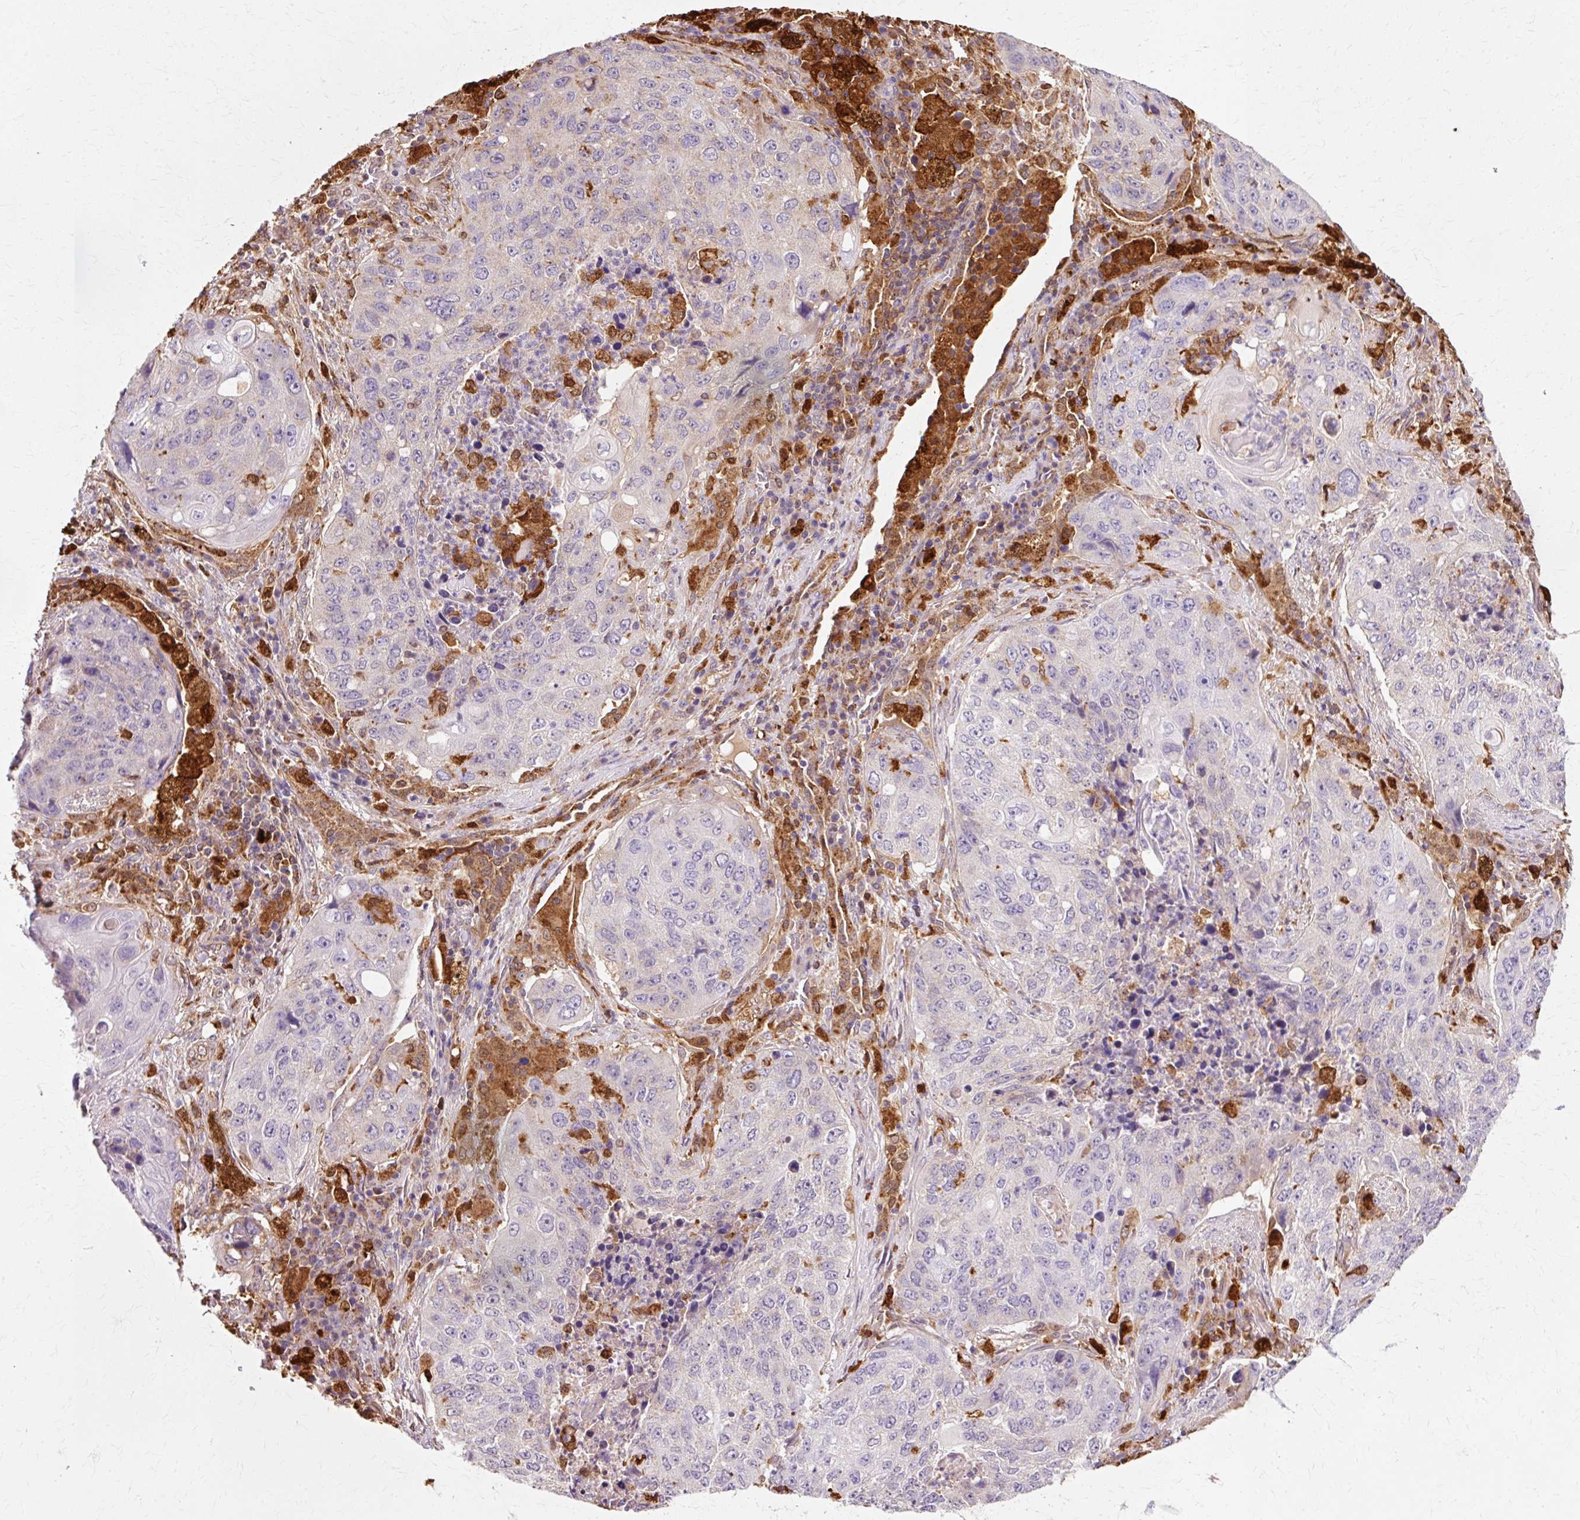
{"staining": {"intensity": "negative", "quantity": "none", "location": "none"}, "tissue": "lung cancer", "cell_type": "Tumor cells", "image_type": "cancer", "snomed": [{"axis": "morphology", "description": "Squamous cell carcinoma, NOS"}, {"axis": "topography", "description": "Lung"}], "caption": "Squamous cell carcinoma (lung) stained for a protein using immunohistochemistry reveals no expression tumor cells.", "gene": "GPX1", "patient": {"sex": "female", "age": 63}}